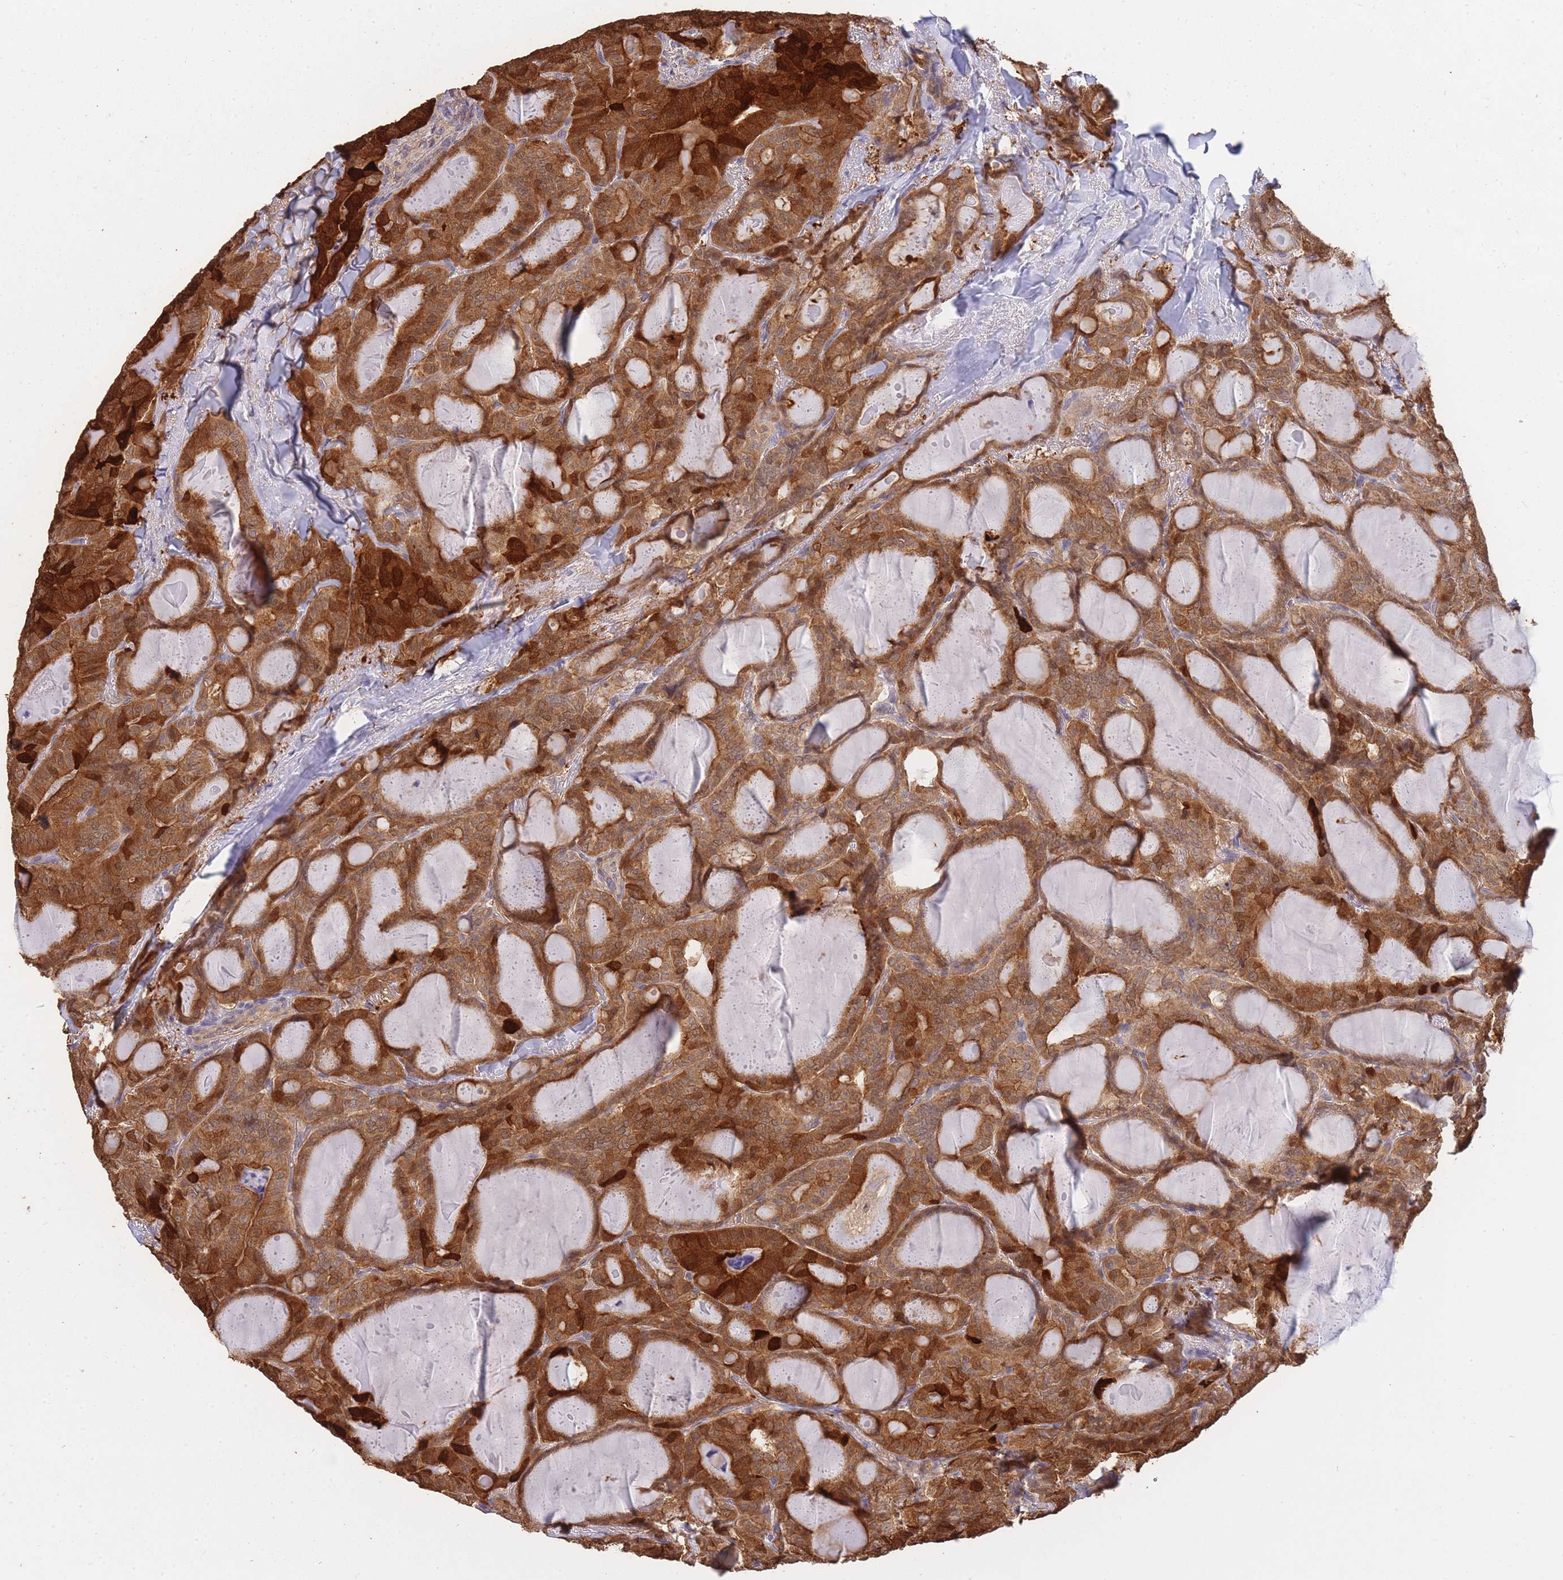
{"staining": {"intensity": "strong", "quantity": ">75%", "location": "cytoplasmic/membranous"}, "tissue": "thyroid cancer", "cell_type": "Tumor cells", "image_type": "cancer", "snomed": [{"axis": "morphology", "description": "Papillary adenocarcinoma, NOS"}, {"axis": "topography", "description": "Thyroid gland"}], "caption": "Thyroid cancer stained with a protein marker displays strong staining in tumor cells.", "gene": "SMC6", "patient": {"sex": "female", "age": 68}}